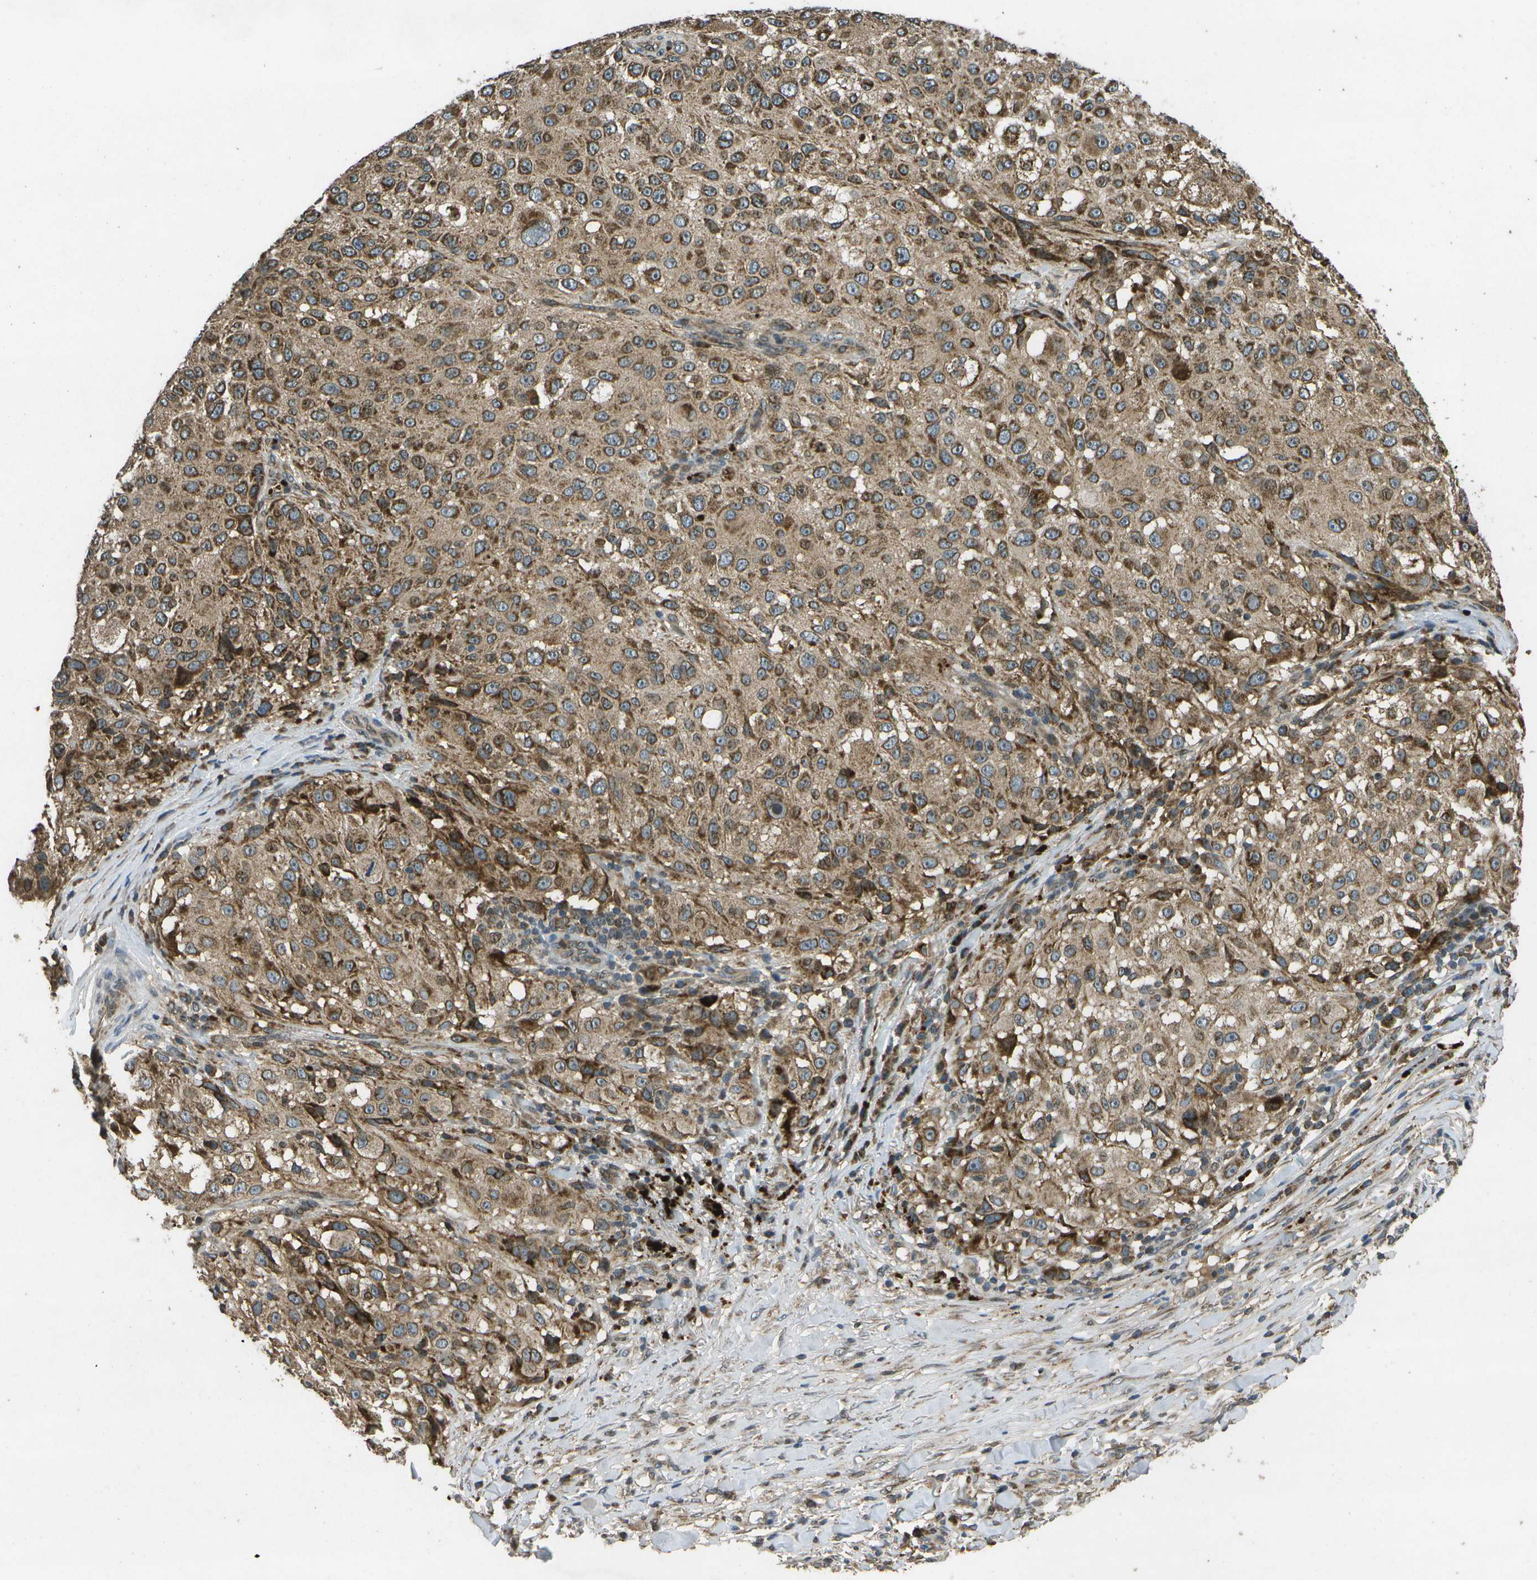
{"staining": {"intensity": "moderate", "quantity": ">75%", "location": "cytoplasmic/membranous"}, "tissue": "melanoma", "cell_type": "Tumor cells", "image_type": "cancer", "snomed": [{"axis": "morphology", "description": "Necrosis, NOS"}, {"axis": "morphology", "description": "Malignant melanoma, NOS"}, {"axis": "topography", "description": "Skin"}], "caption": "Immunohistochemical staining of human melanoma reveals medium levels of moderate cytoplasmic/membranous positivity in about >75% of tumor cells.", "gene": "HFE", "patient": {"sex": "female", "age": 87}}